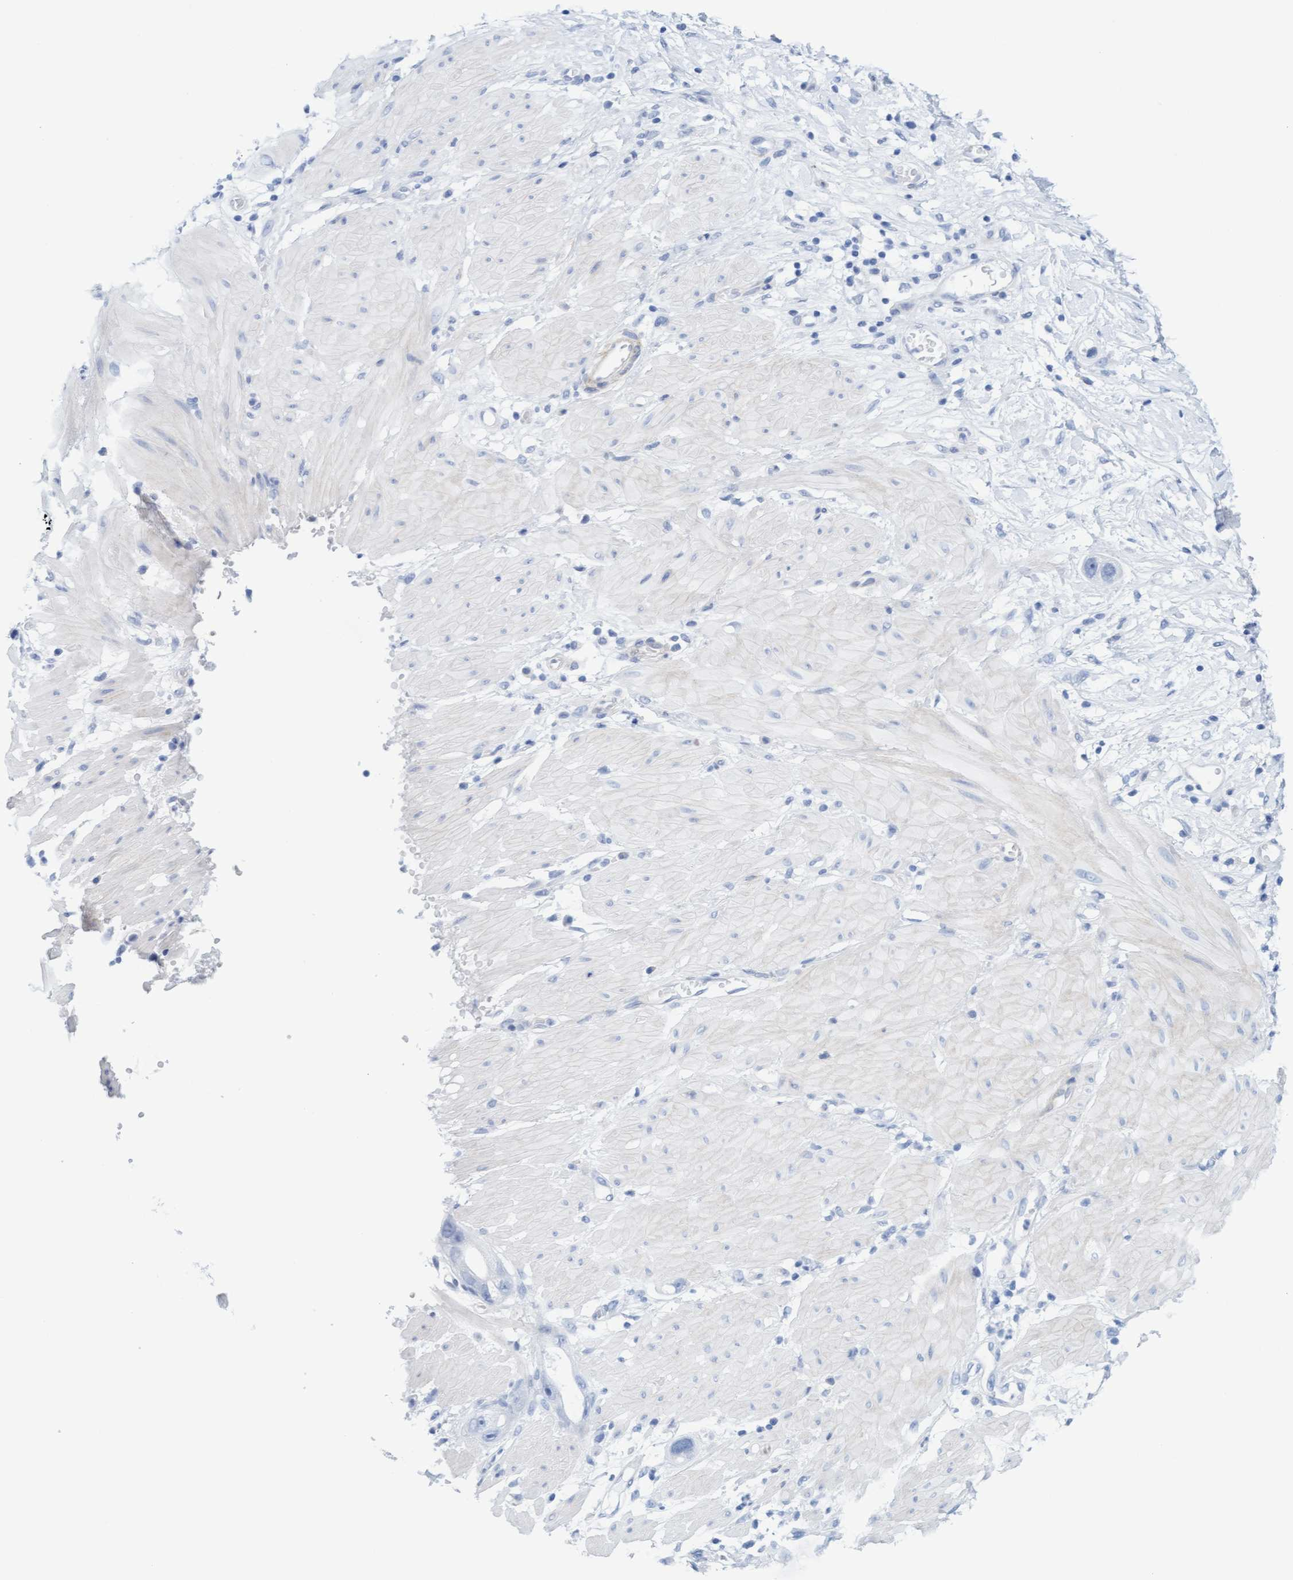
{"staining": {"intensity": "negative", "quantity": "none", "location": "none"}, "tissue": "stomach cancer", "cell_type": "Tumor cells", "image_type": "cancer", "snomed": [{"axis": "morphology", "description": "Adenocarcinoma, NOS"}, {"axis": "topography", "description": "Stomach"}, {"axis": "topography", "description": "Stomach, lower"}], "caption": "IHC histopathology image of neoplastic tissue: human stomach adenocarcinoma stained with DAB exhibits no significant protein expression in tumor cells.", "gene": "CDK5RAP3", "patient": {"sex": "female", "age": 48}}